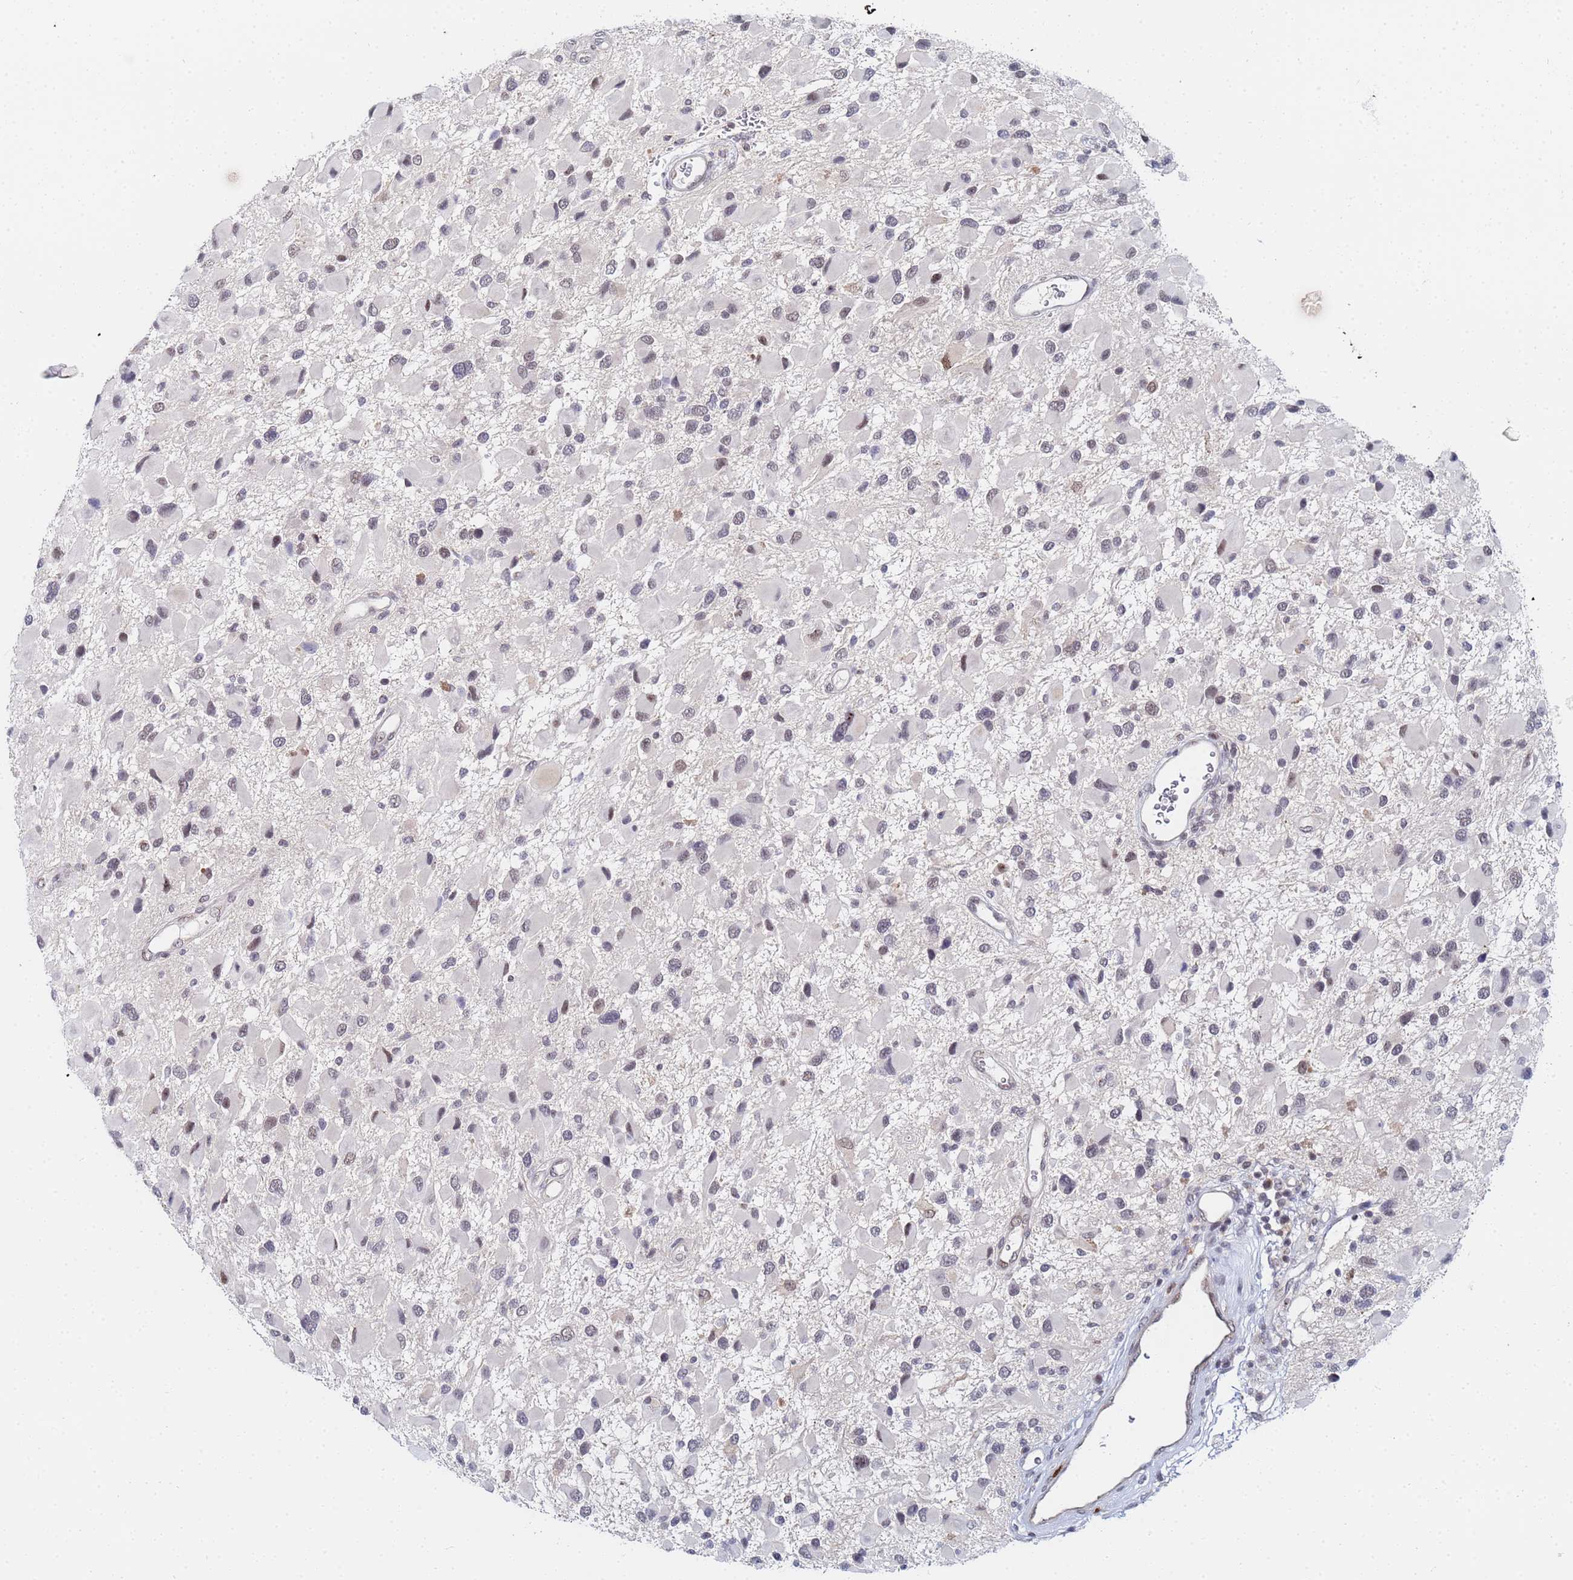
{"staining": {"intensity": "weak", "quantity": "25%-75%", "location": "nuclear"}, "tissue": "glioma", "cell_type": "Tumor cells", "image_type": "cancer", "snomed": [{"axis": "morphology", "description": "Glioma, malignant, High grade"}, {"axis": "topography", "description": "Brain"}], "caption": "Protein analysis of malignant glioma (high-grade) tissue reveals weak nuclear positivity in approximately 25%-75% of tumor cells.", "gene": "MTCL1", "patient": {"sex": "male", "age": 53}}